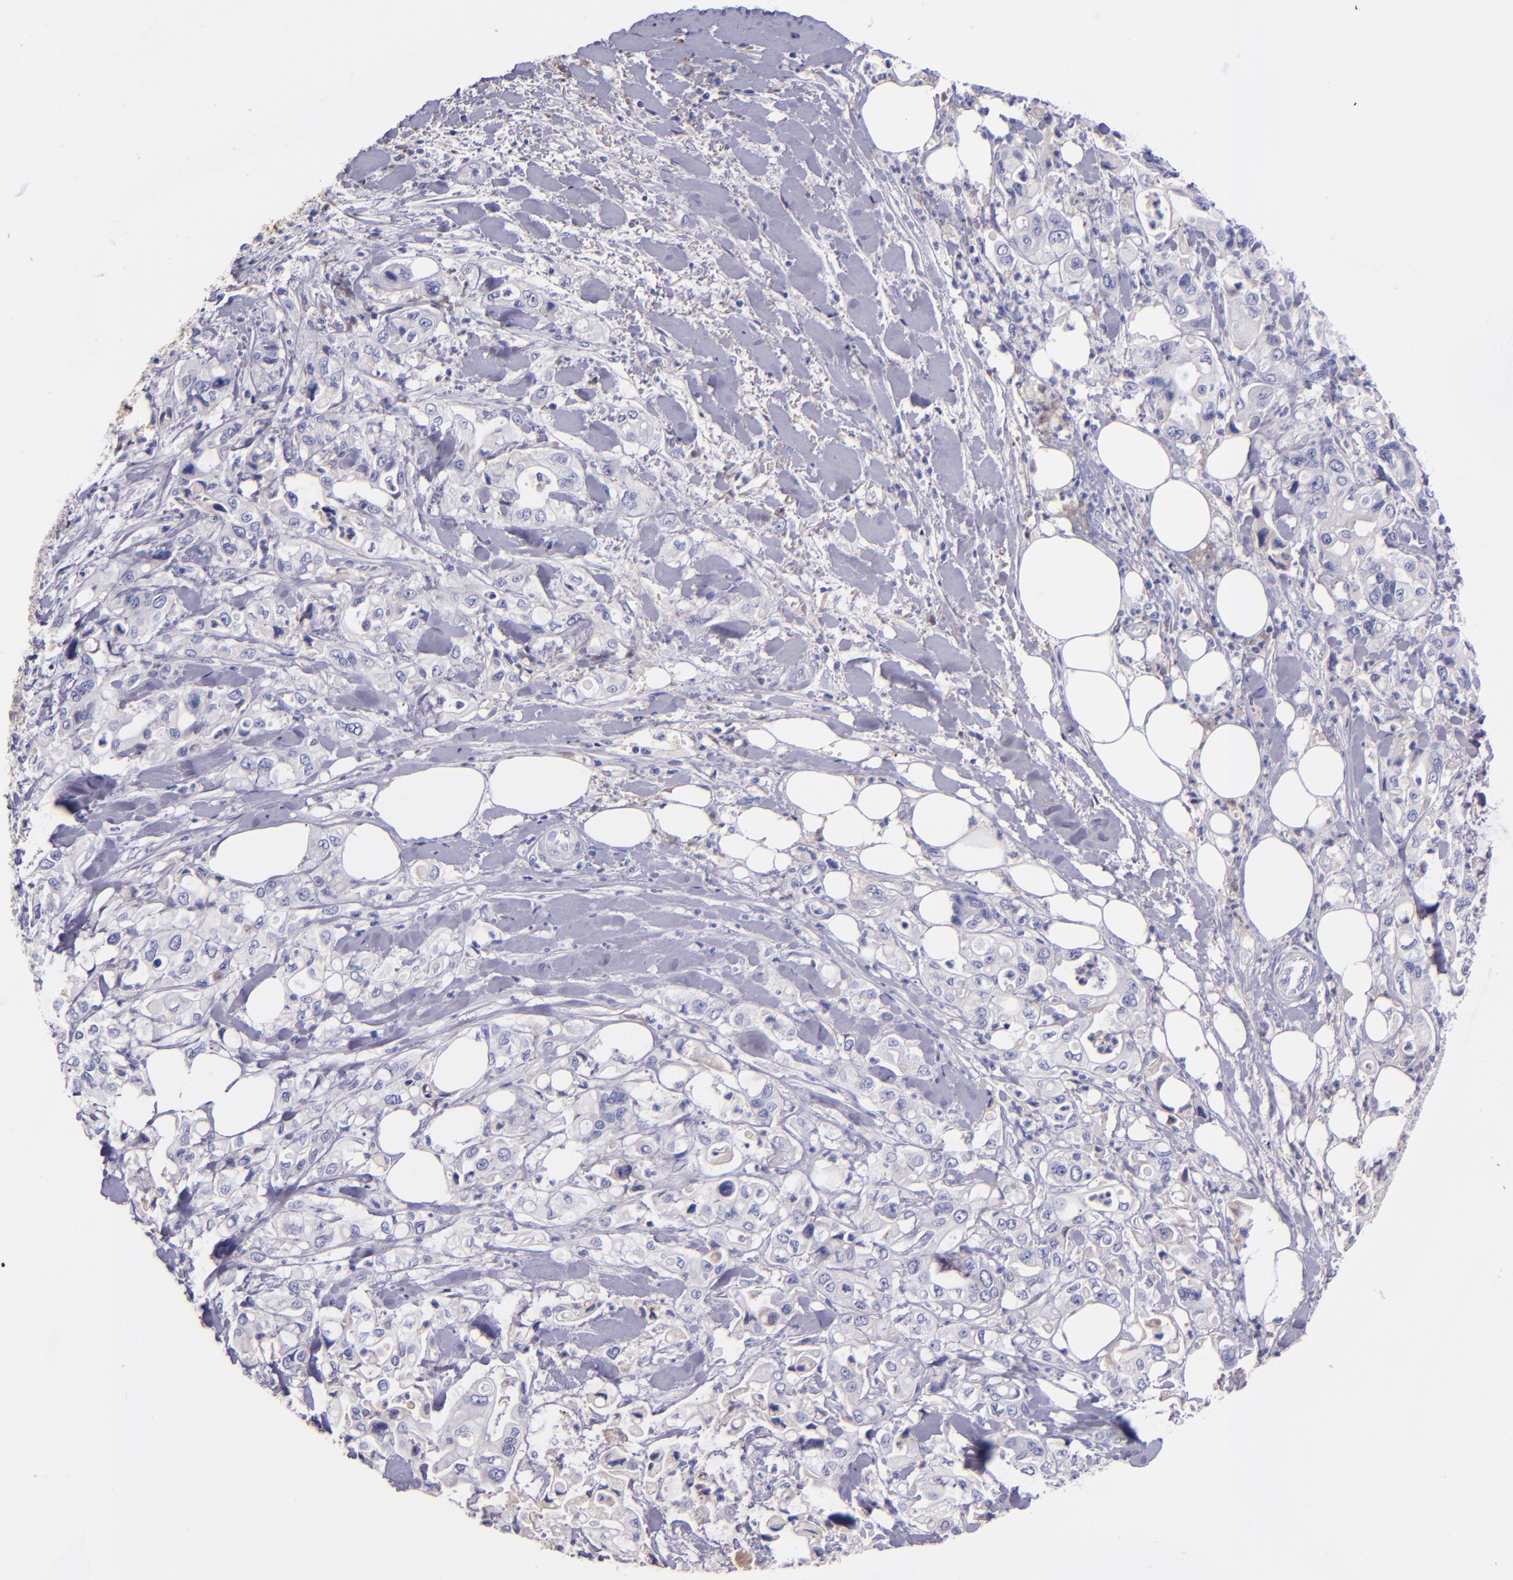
{"staining": {"intensity": "negative", "quantity": "none", "location": "none"}, "tissue": "pancreatic cancer", "cell_type": "Tumor cells", "image_type": "cancer", "snomed": [{"axis": "morphology", "description": "Adenocarcinoma, NOS"}, {"axis": "topography", "description": "Pancreas"}], "caption": "Tumor cells are negative for brown protein staining in pancreatic adenocarcinoma. Nuclei are stained in blue.", "gene": "KNG1", "patient": {"sex": "male", "age": 70}}